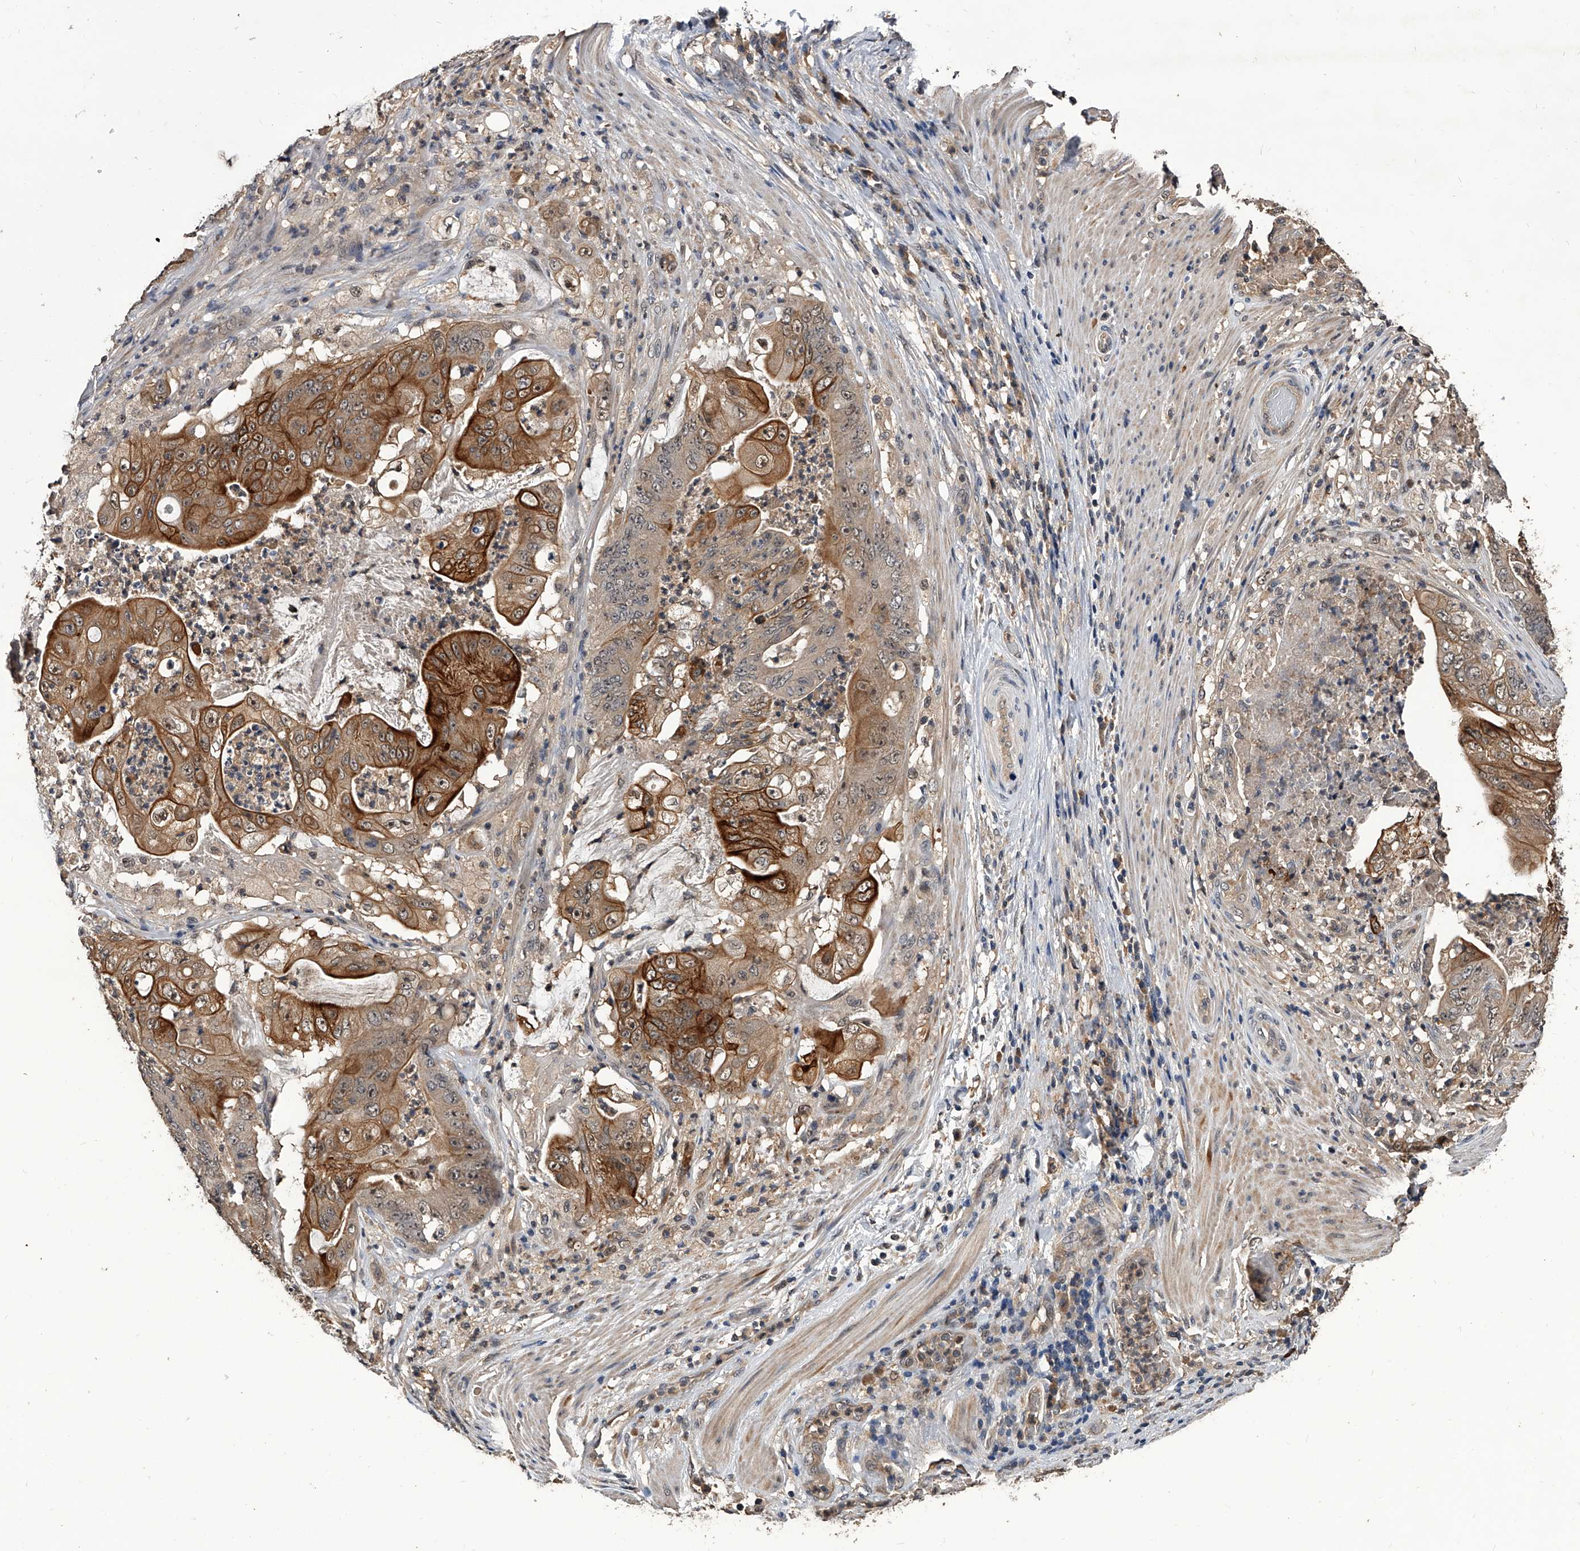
{"staining": {"intensity": "moderate", "quantity": ">75%", "location": "cytoplasmic/membranous"}, "tissue": "stomach cancer", "cell_type": "Tumor cells", "image_type": "cancer", "snomed": [{"axis": "morphology", "description": "Adenocarcinoma, NOS"}, {"axis": "topography", "description": "Stomach"}], "caption": "Brown immunohistochemical staining in adenocarcinoma (stomach) demonstrates moderate cytoplasmic/membranous expression in approximately >75% of tumor cells.", "gene": "EFCAB7", "patient": {"sex": "female", "age": 73}}